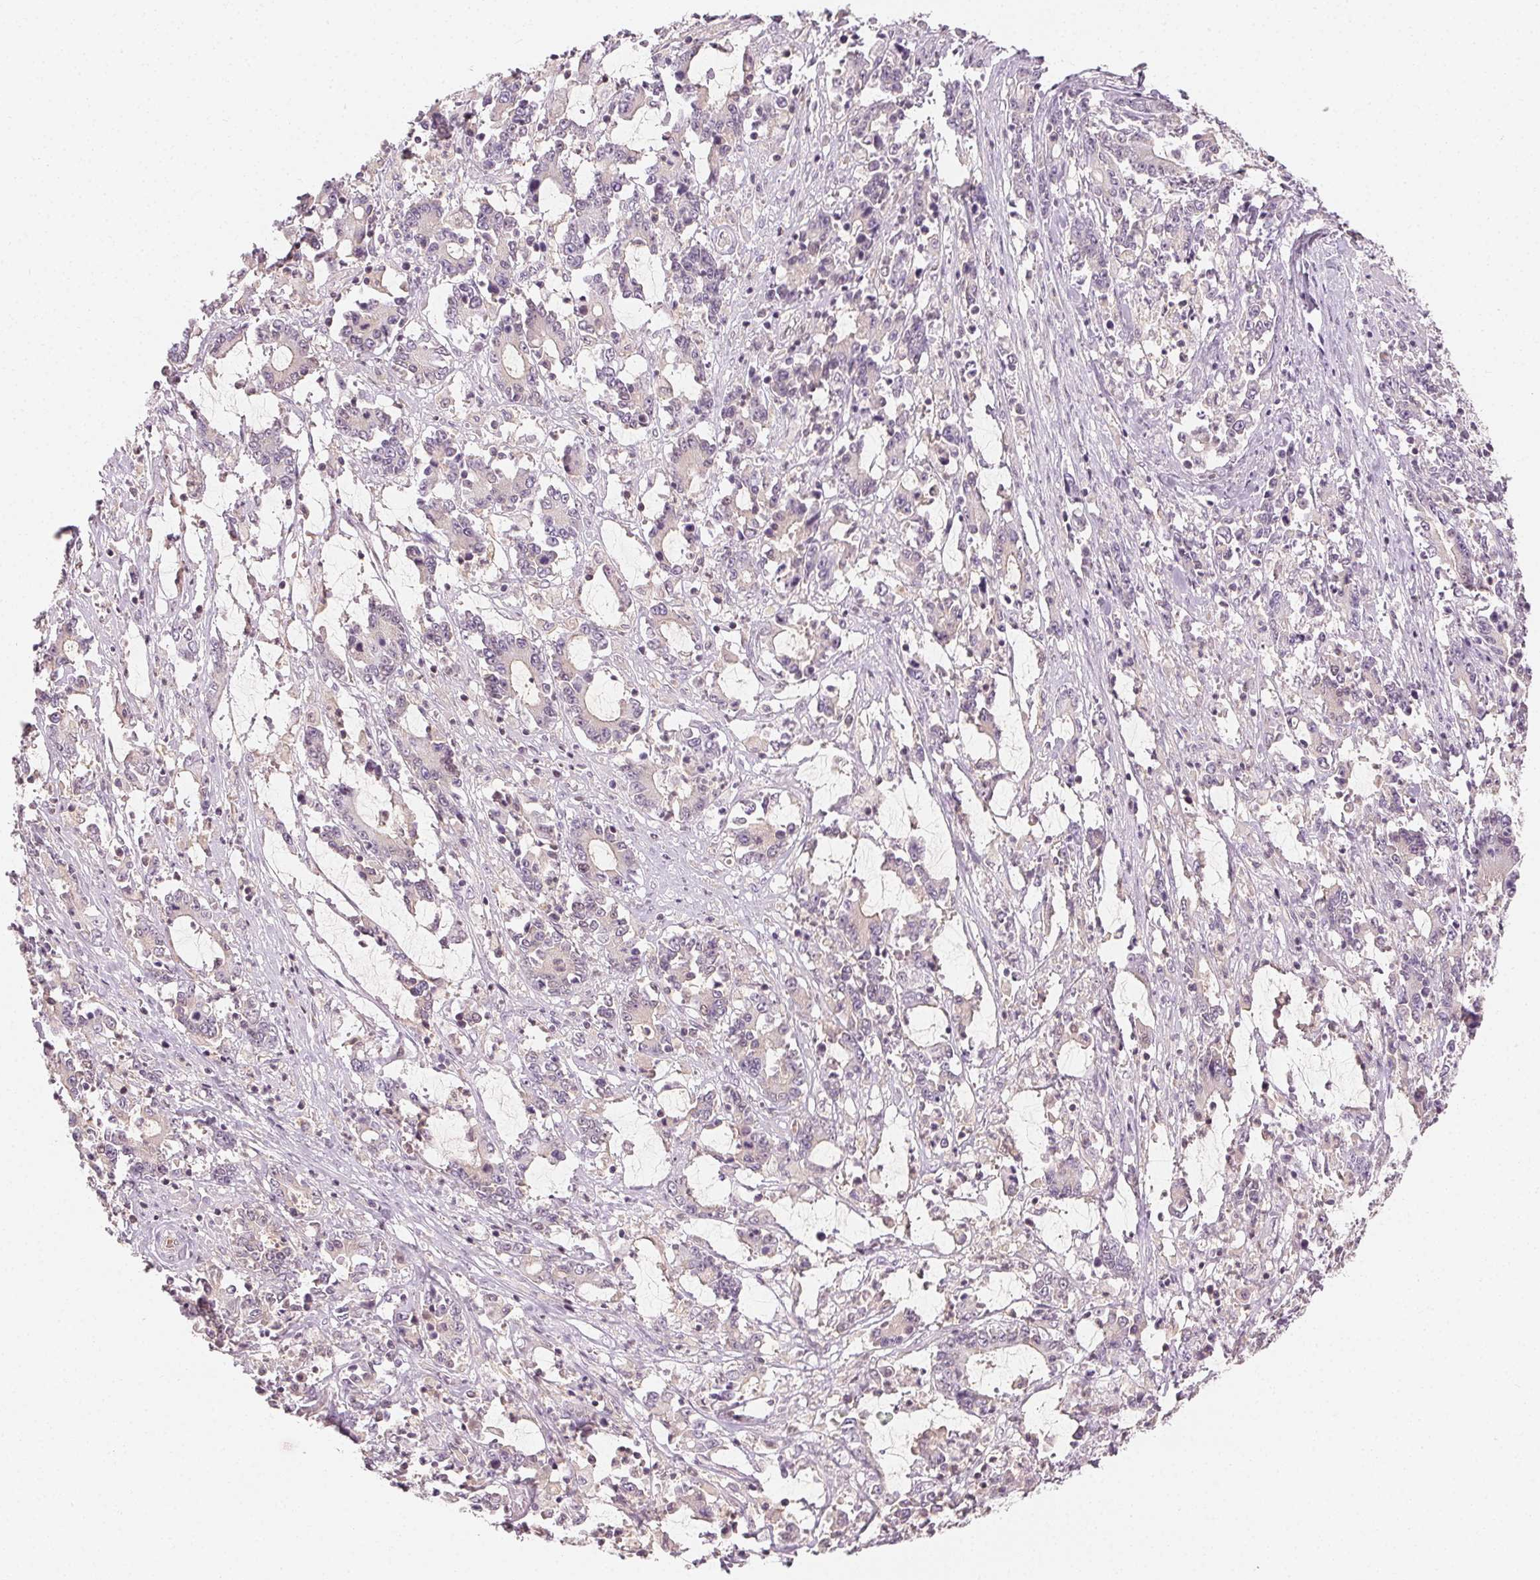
{"staining": {"intensity": "negative", "quantity": "none", "location": "none"}, "tissue": "stomach cancer", "cell_type": "Tumor cells", "image_type": "cancer", "snomed": [{"axis": "morphology", "description": "Adenocarcinoma, NOS"}, {"axis": "topography", "description": "Stomach, upper"}], "caption": "This is a micrograph of immunohistochemistry staining of stomach cancer, which shows no positivity in tumor cells.", "gene": "AFM", "patient": {"sex": "male", "age": 68}}